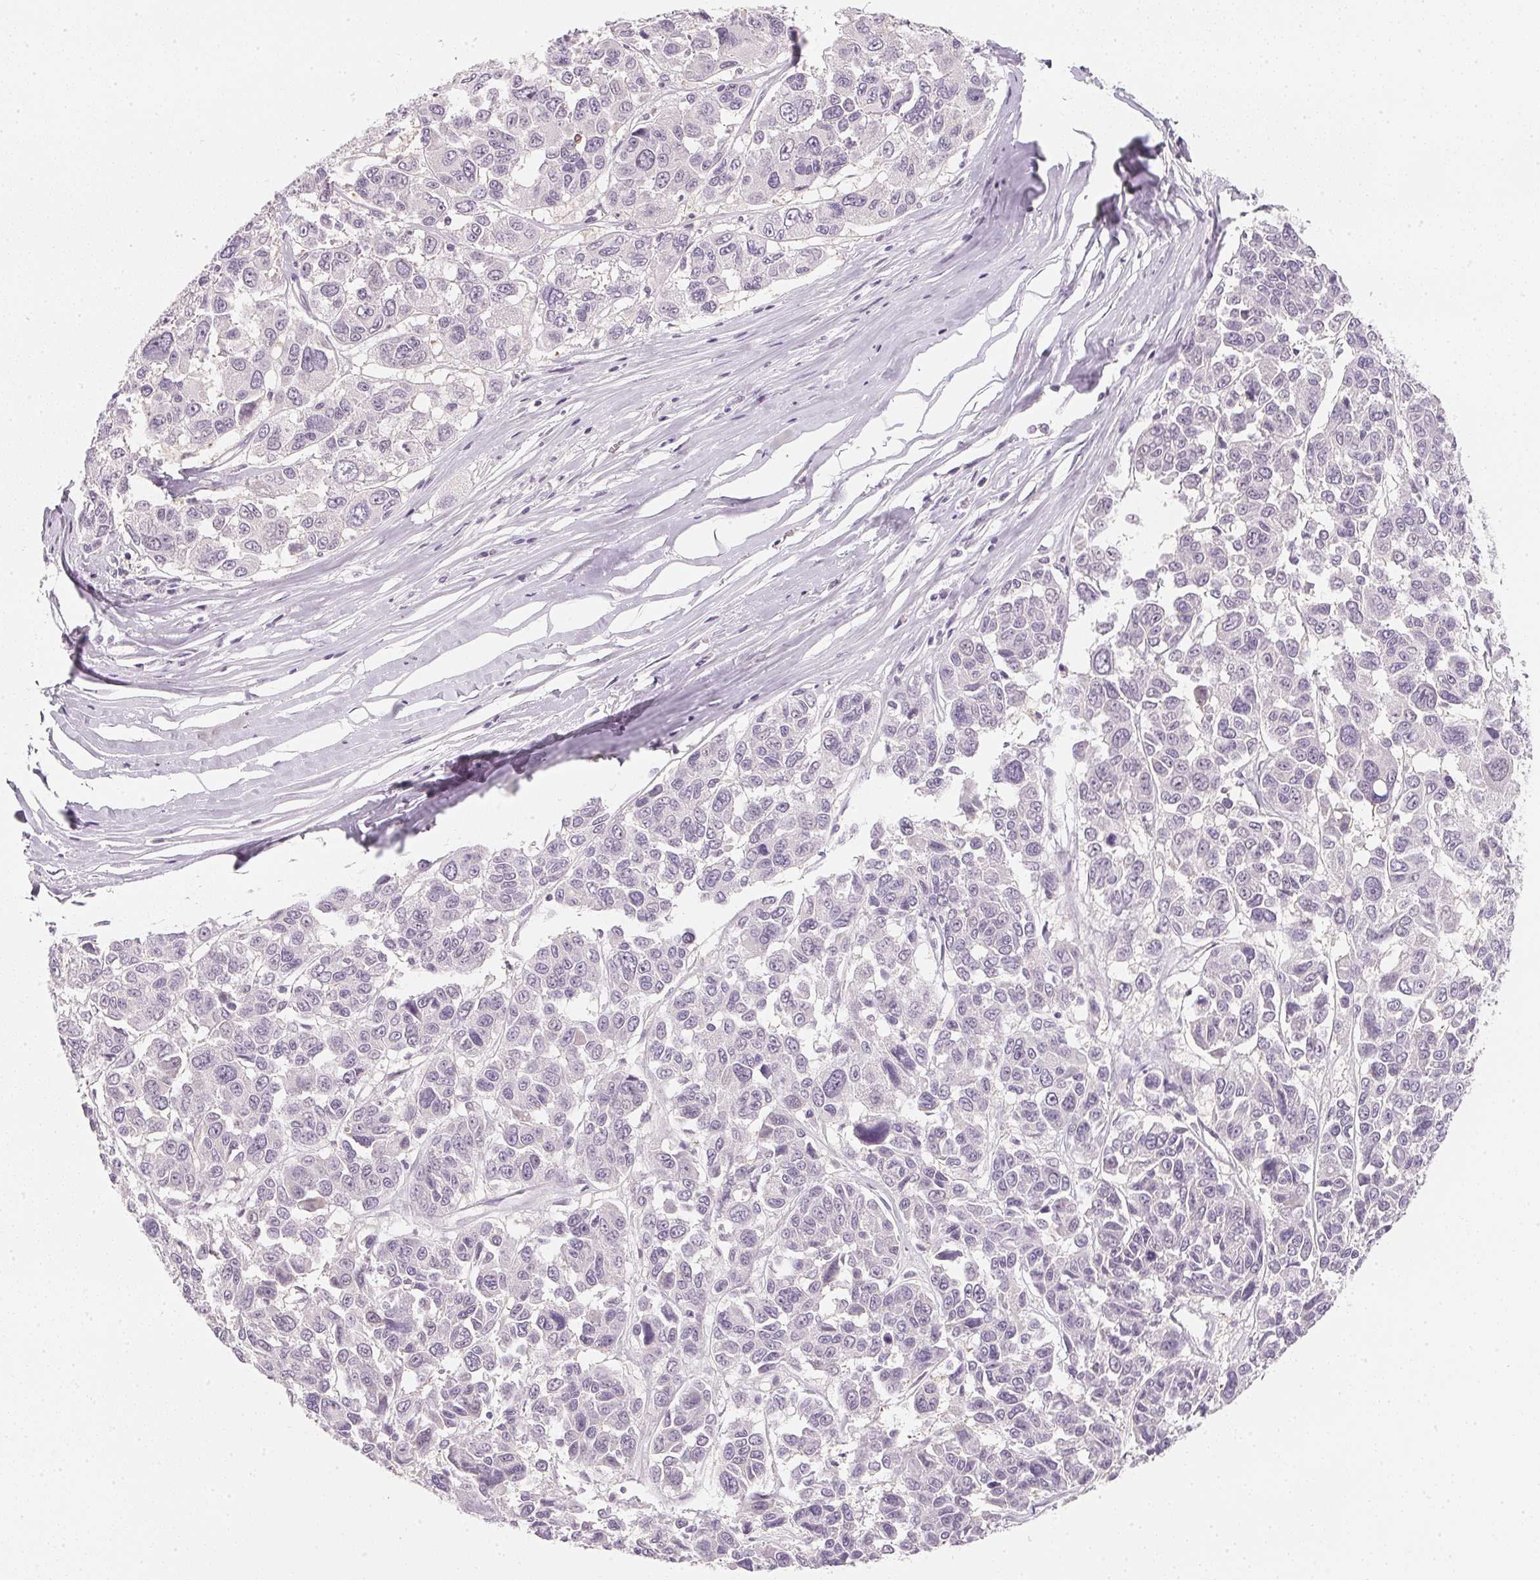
{"staining": {"intensity": "negative", "quantity": "none", "location": "none"}, "tissue": "melanoma", "cell_type": "Tumor cells", "image_type": "cancer", "snomed": [{"axis": "morphology", "description": "Malignant melanoma, NOS"}, {"axis": "topography", "description": "Skin"}], "caption": "The histopathology image demonstrates no staining of tumor cells in melanoma.", "gene": "CFAP276", "patient": {"sex": "female", "age": 66}}